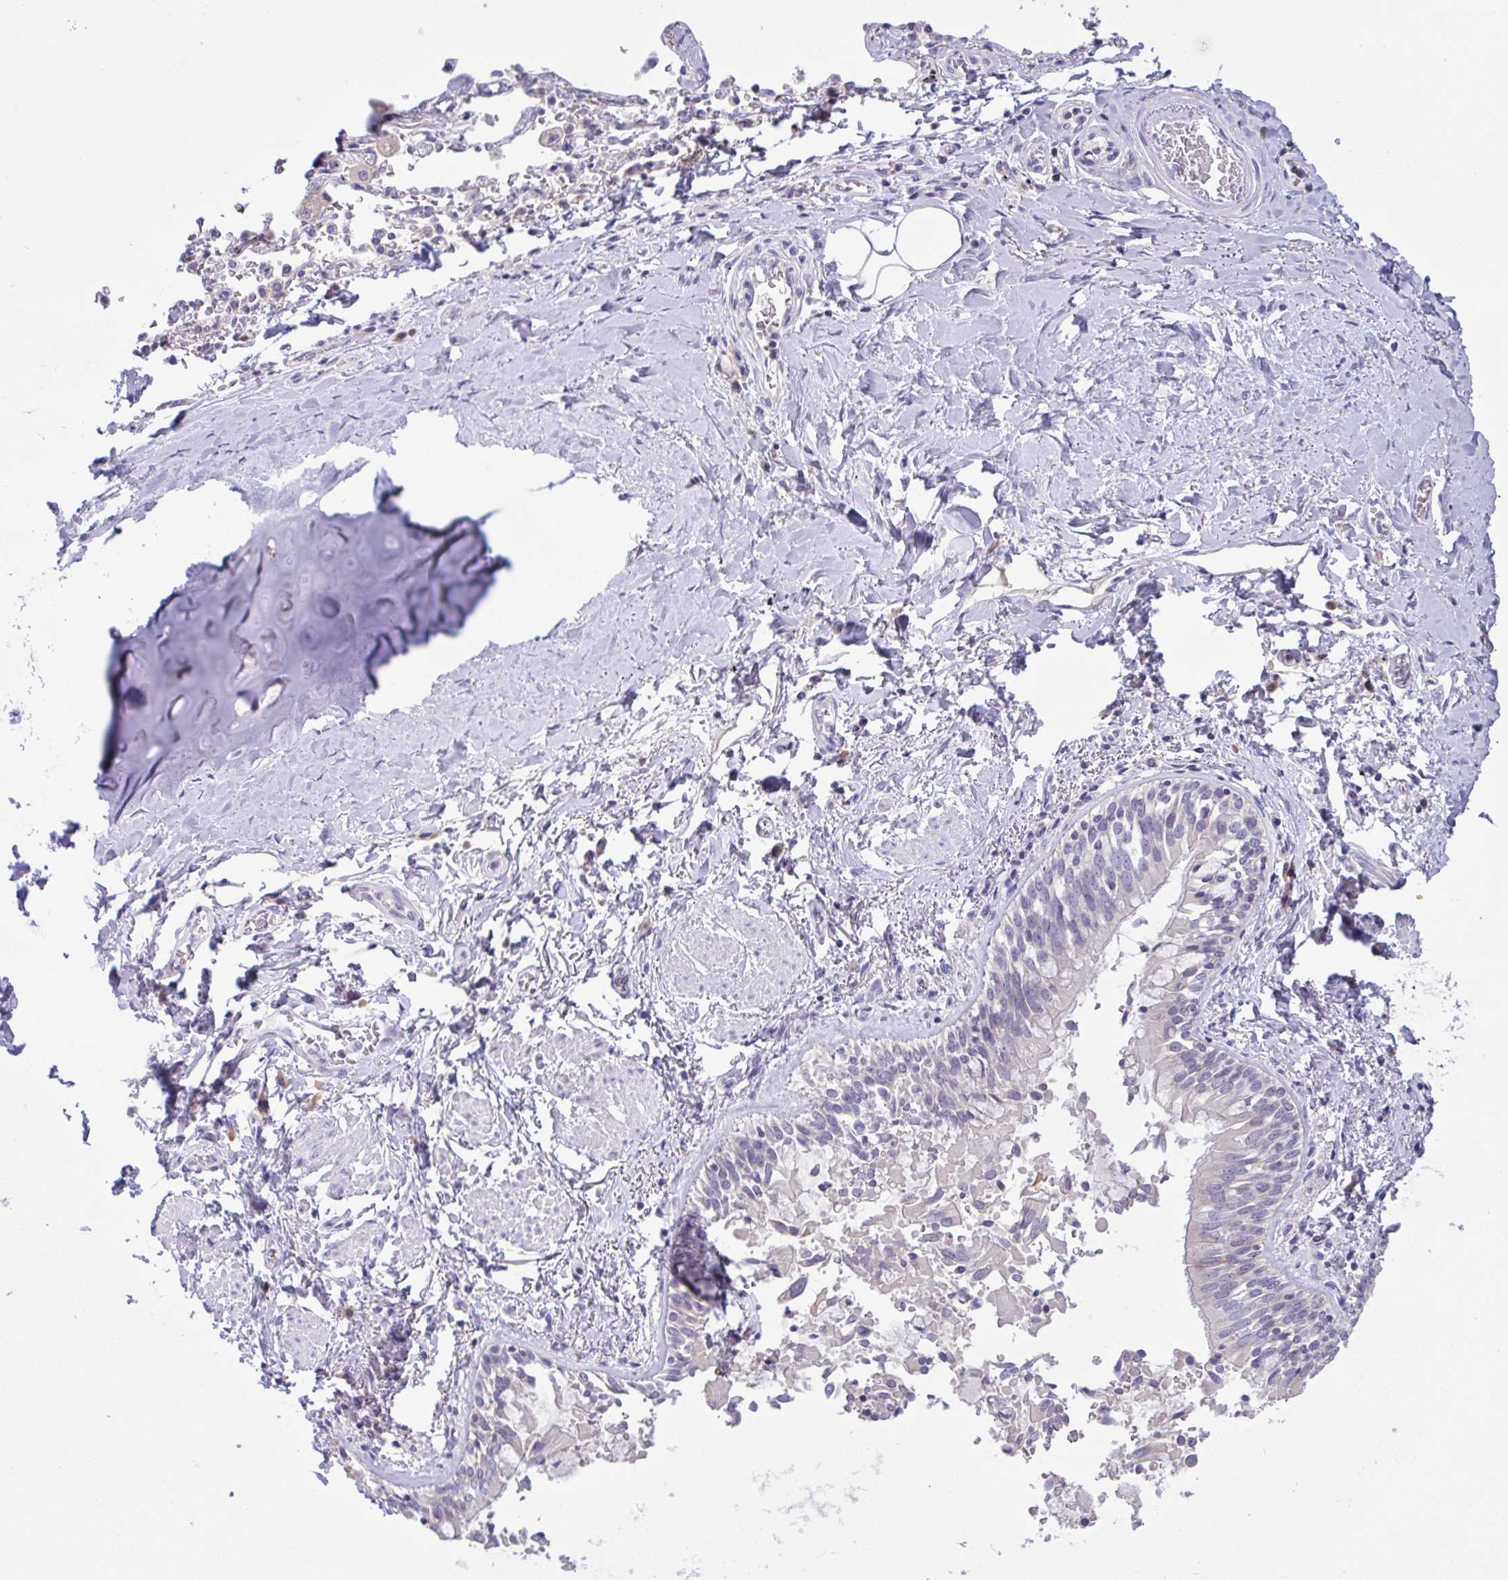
{"staining": {"intensity": "negative", "quantity": "none", "location": "none"}, "tissue": "adipose tissue", "cell_type": "Adipocytes", "image_type": "normal", "snomed": [{"axis": "morphology", "description": "Normal tissue, NOS"}, {"axis": "morphology", "description": "Degeneration, NOS"}, {"axis": "topography", "description": "Cartilage tissue"}, {"axis": "topography", "description": "Lung"}], "caption": "Adipocytes show no significant positivity in unremarkable adipose tissue. The staining is performed using DAB (3,3'-diaminobenzidine) brown chromogen with nuclei counter-stained in using hematoxylin.", "gene": "TMEM41A", "patient": {"sex": "female", "age": 61}}